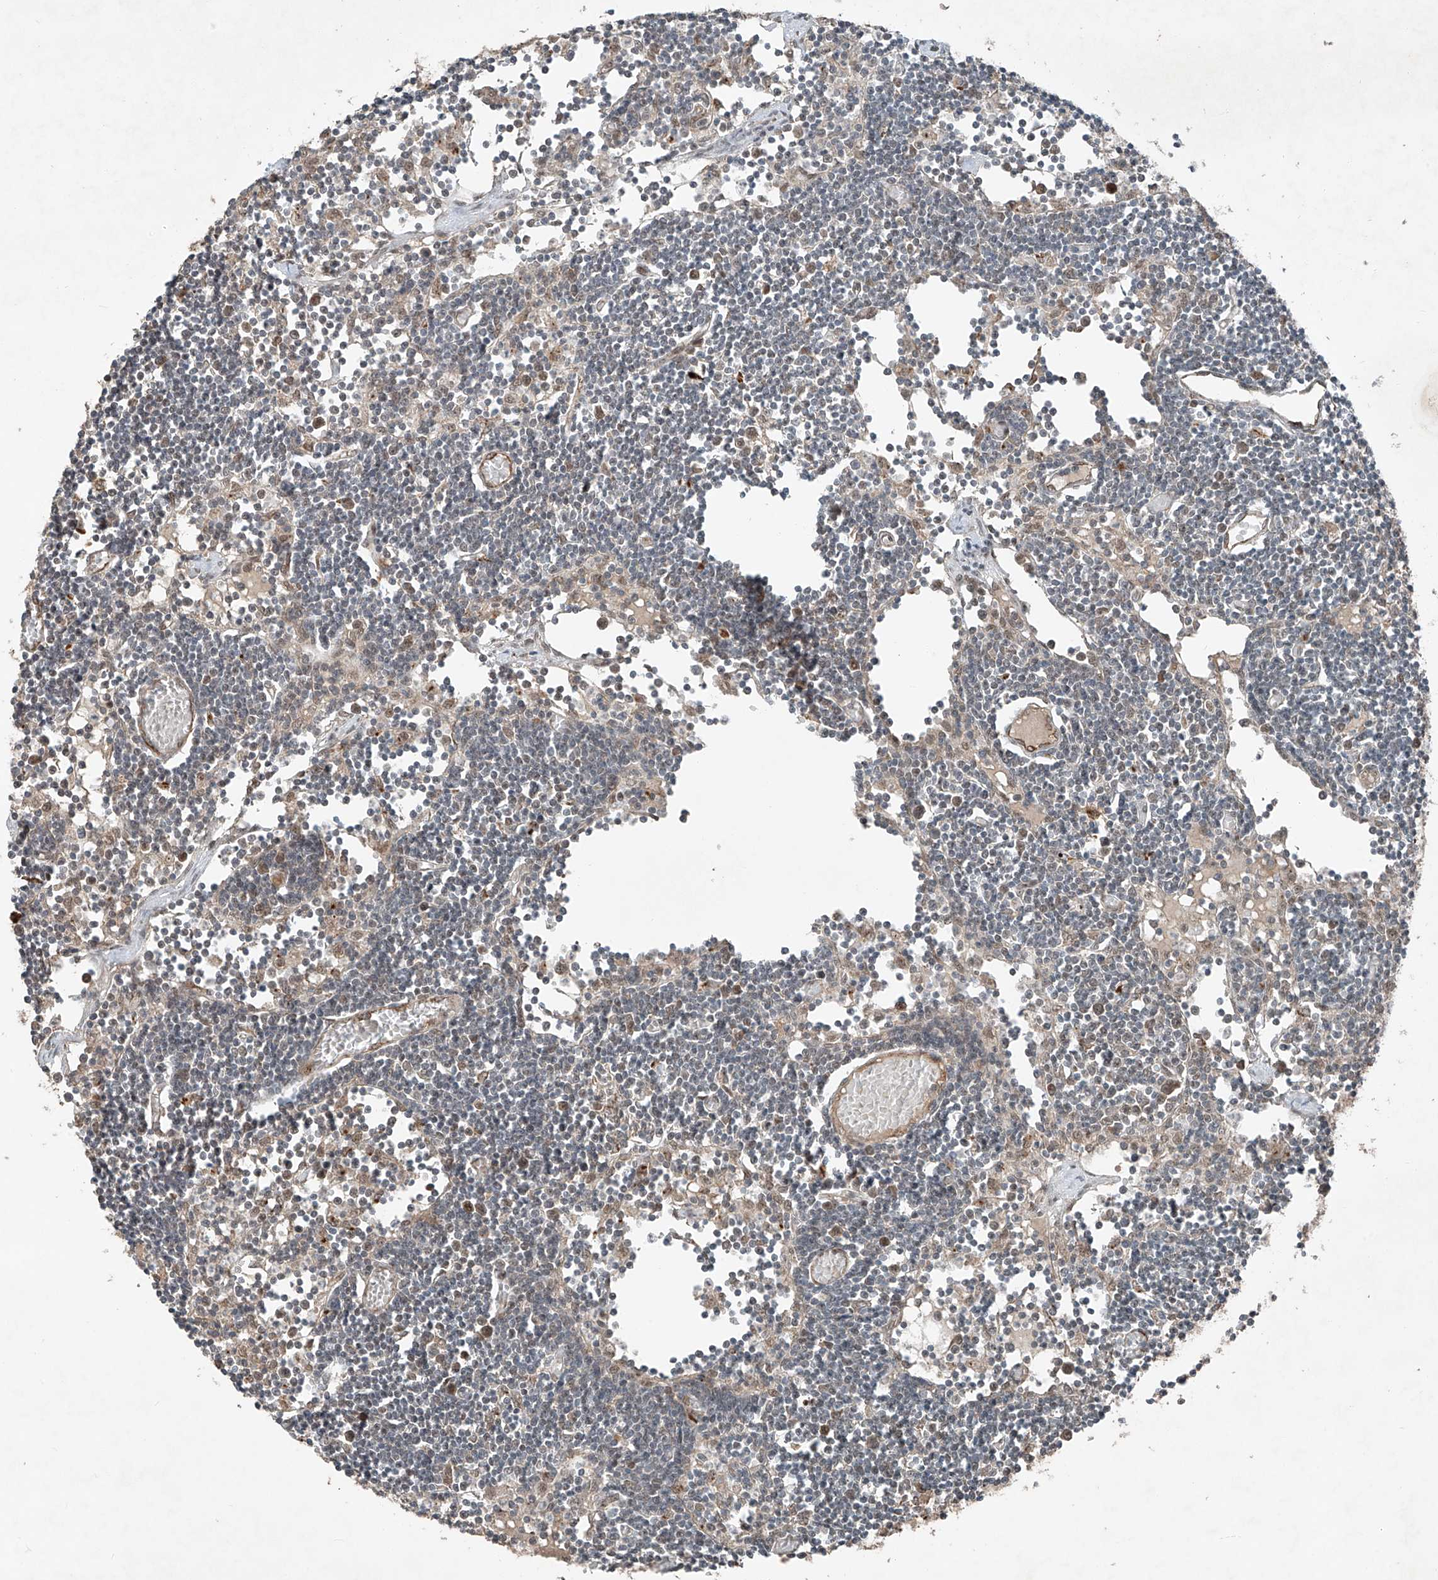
{"staining": {"intensity": "moderate", "quantity": "<25%", "location": "cytoplasmic/membranous"}, "tissue": "lymph node", "cell_type": "Germinal center cells", "image_type": "normal", "snomed": [{"axis": "morphology", "description": "Normal tissue, NOS"}, {"axis": "topography", "description": "Lymph node"}], "caption": "Protein positivity by immunohistochemistry (IHC) shows moderate cytoplasmic/membranous positivity in about <25% of germinal center cells in benign lymph node. Immunohistochemistry stains the protein of interest in brown and the nuclei are stained blue.", "gene": "ZNF620", "patient": {"sex": "female", "age": 11}}